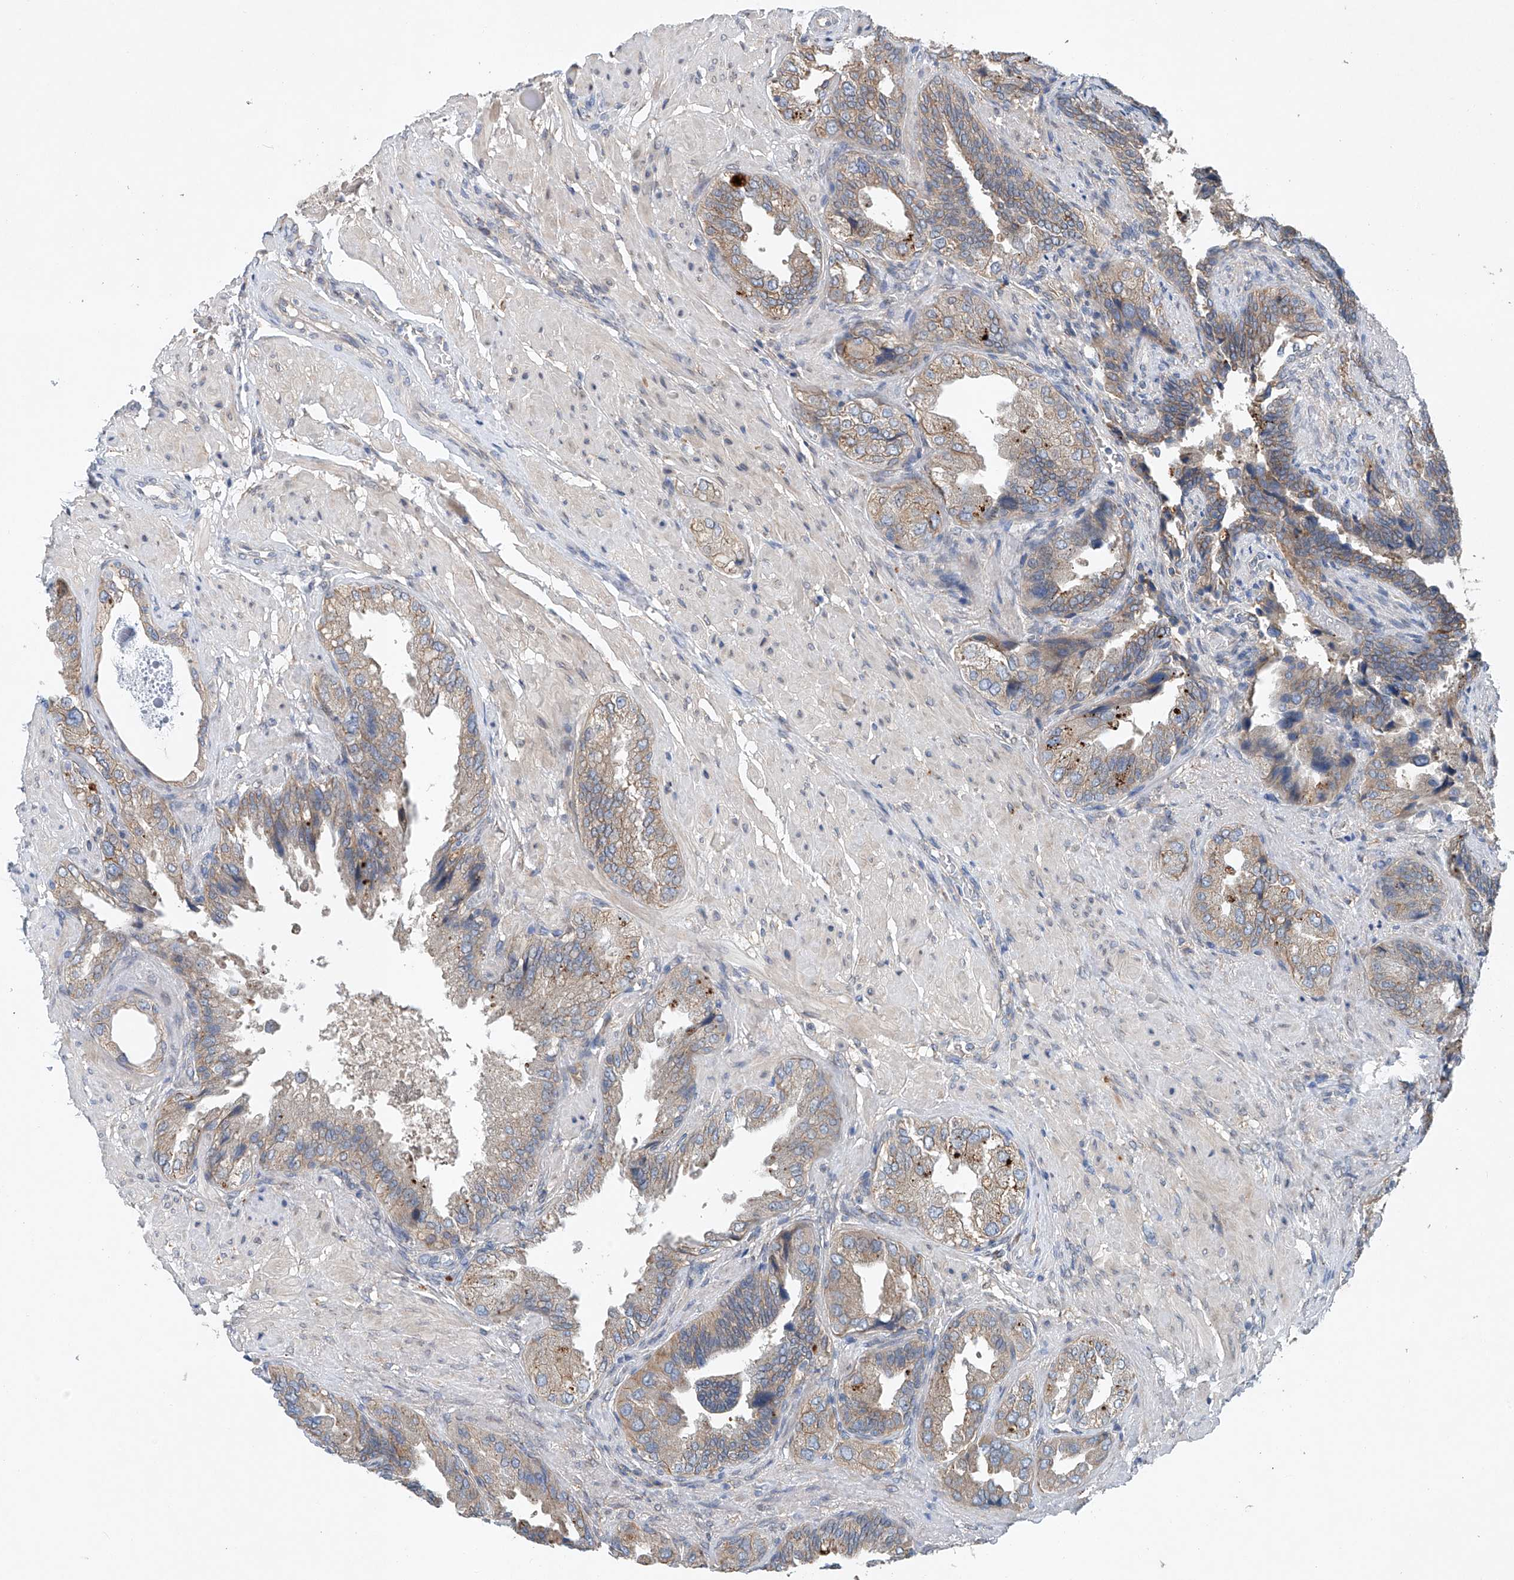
{"staining": {"intensity": "moderate", "quantity": "25%-75%", "location": "cytoplasmic/membranous"}, "tissue": "seminal vesicle", "cell_type": "Glandular cells", "image_type": "normal", "snomed": [{"axis": "morphology", "description": "Normal tissue, NOS"}, {"axis": "topography", "description": "Seminal veicle"}, {"axis": "topography", "description": "Peripheral nerve tissue"}], "caption": "About 25%-75% of glandular cells in benign human seminal vesicle reveal moderate cytoplasmic/membranous protein staining as visualized by brown immunohistochemical staining.", "gene": "CEP85L", "patient": {"sex": "male", "age": 63}}